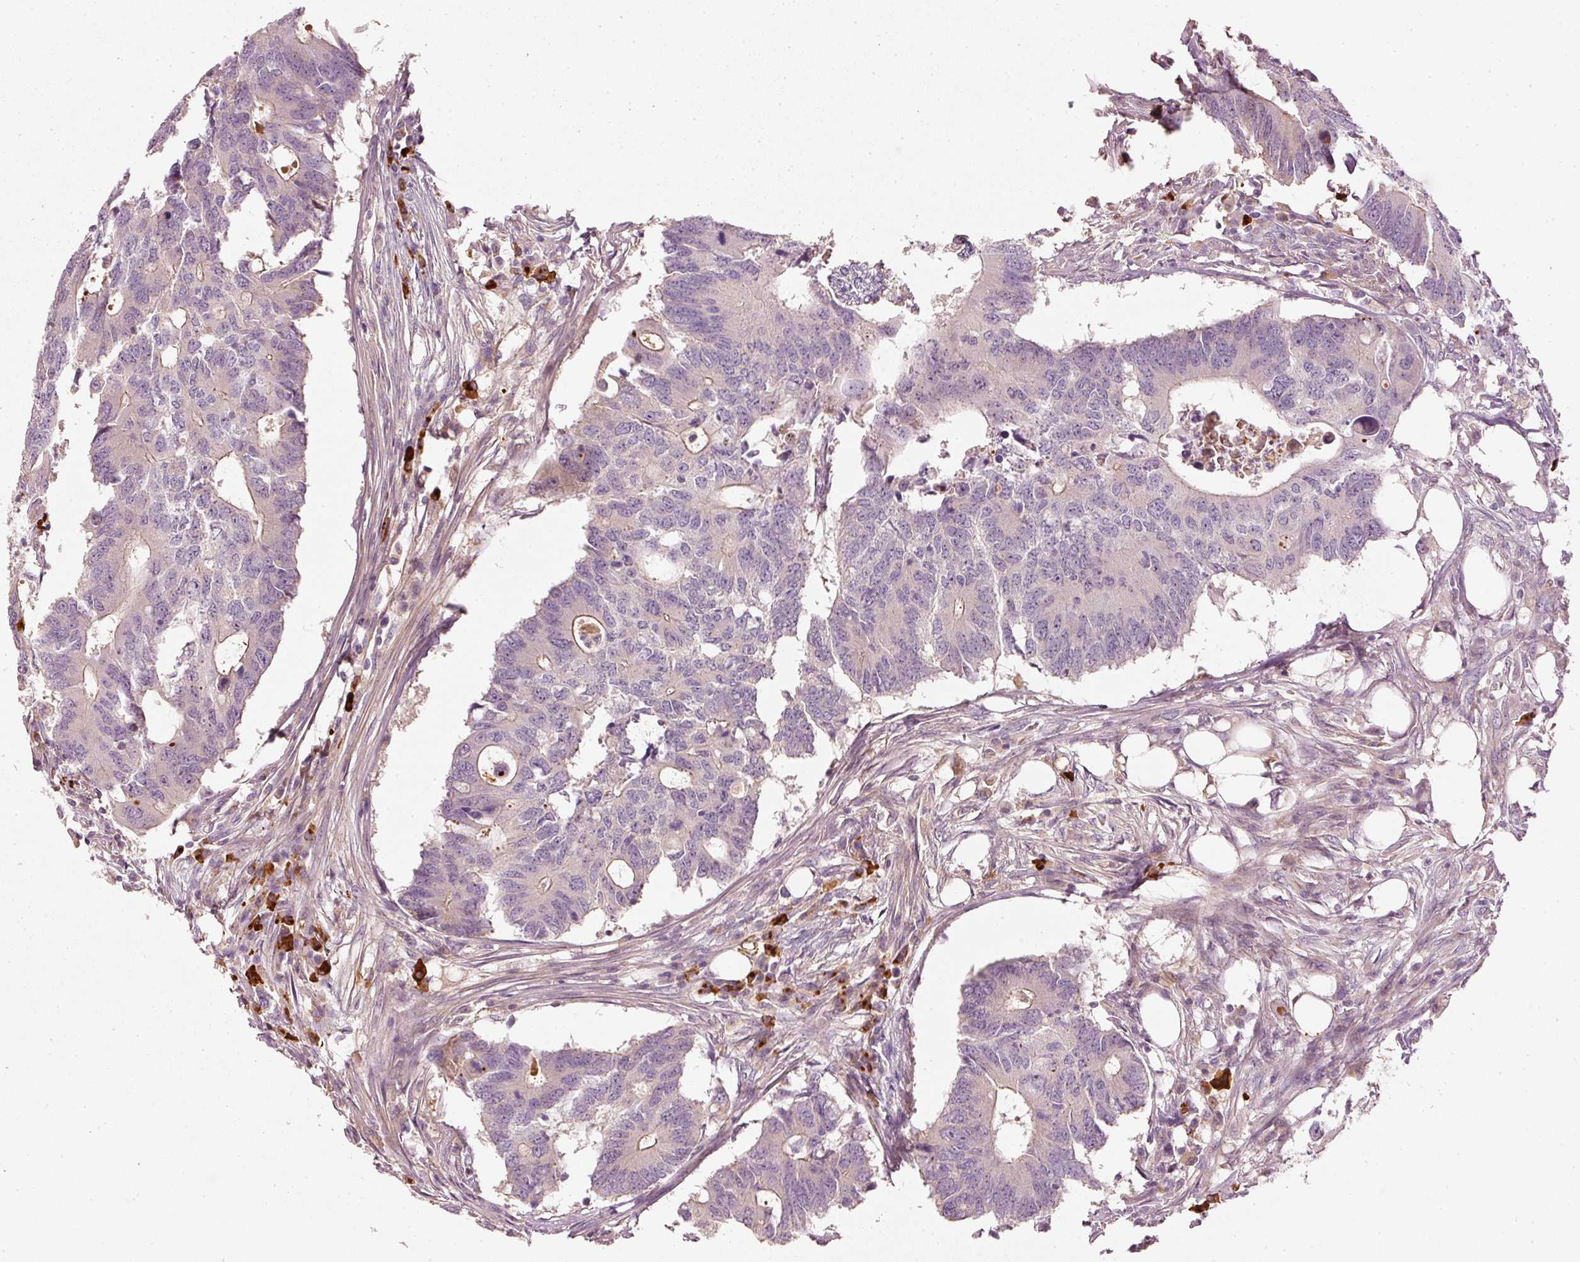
{"staining": {"intensity": "negative", "quantity": "none", "location": "none"}, "tissue": "colorectal cancer", "cell_type": "Tumor cells", "image_type": "cancer", "snomed": [{"axis": "morphology", "description": "Adenocarcinoma, NOS"}, {"axis": "topography", "description": "Colon"}], "caption": "Colorectal cancer (adenocarcinoma) stained for a protein using immunohistochemistry (IHC) reveals no positivity tumor cells.", "gene": "VCAM1", "patient": {"sex": "male", "age": 71}}